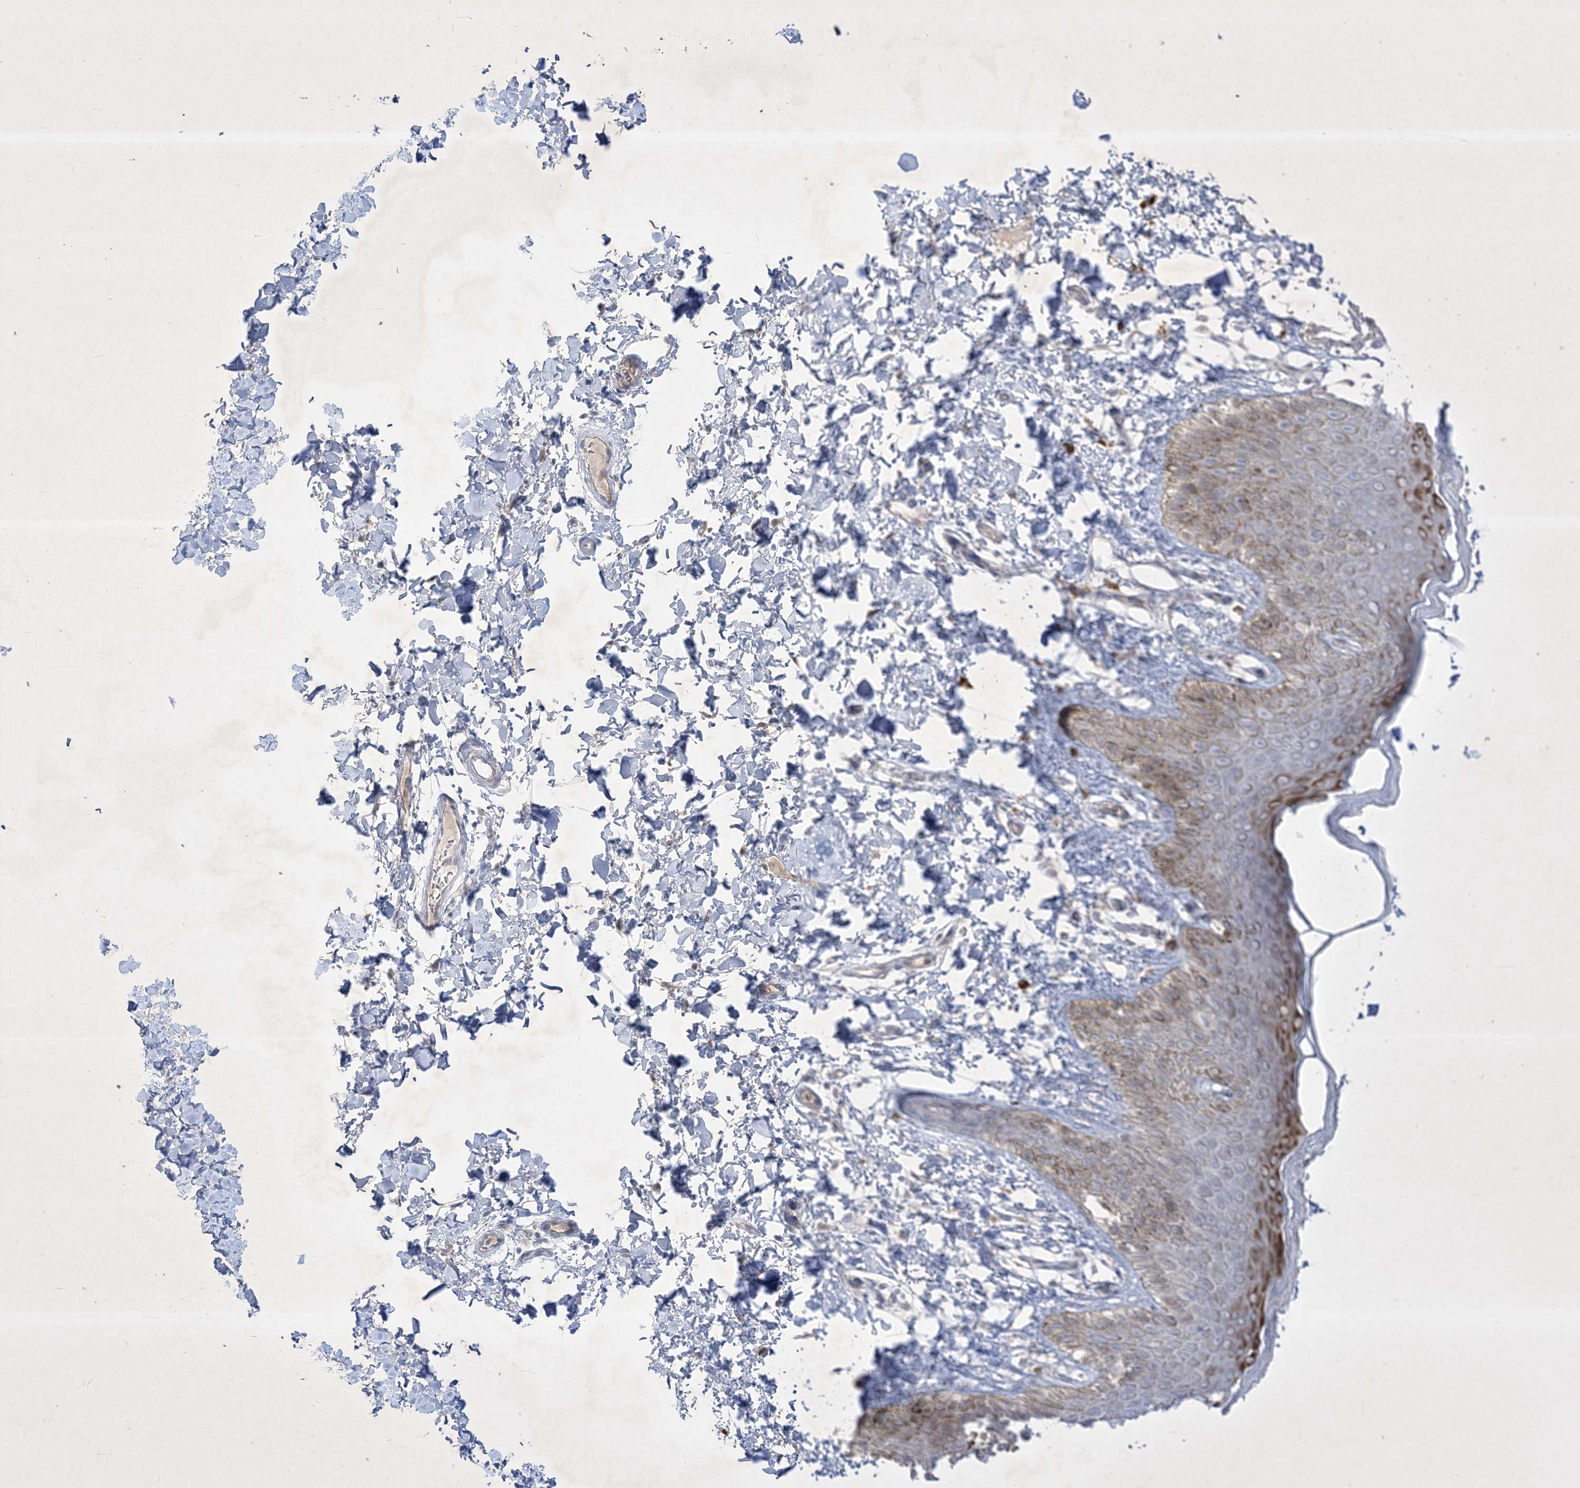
{"staining": {"intensity": "moderate", "quantity": "<25%", "location": "cytoplasmic/membranous"}, "tissue": "skin", "cell_type": "Epidermal cells", "image_type": "normal", "snomed": [{"axis": "morphology", "description": "Normal tissue, NOS"}, {"axis": "topography", "description": "Anal"}], "caption": "An IHC photomicrograph of benign tissue is shown. Protein staining in brown labels moderate cytoplasmic/membranous positivity in skin within epidermal cells.", "gene": "PLEKHA3", "patient": {"sex": "male", "age": 44}}